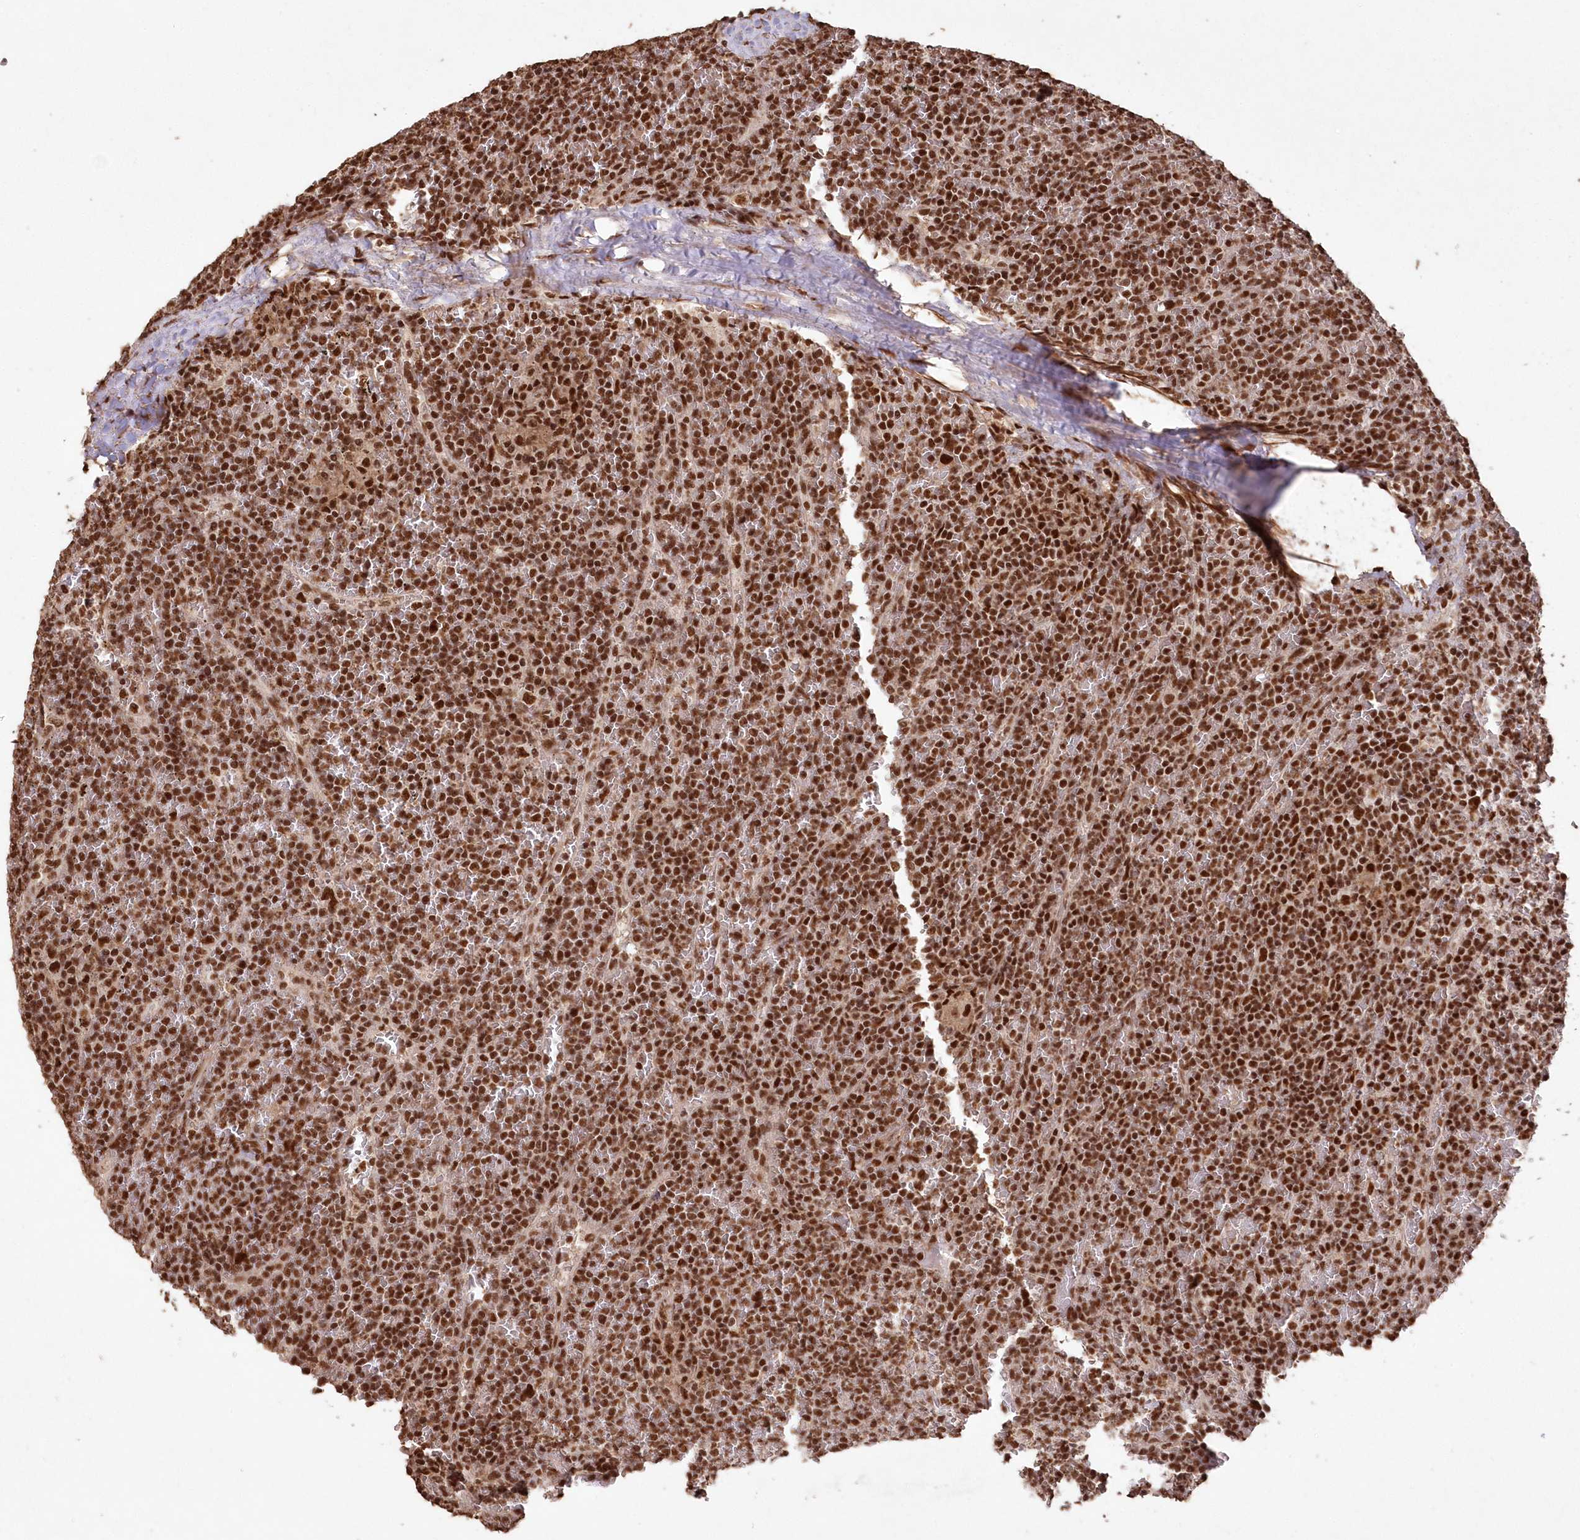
{"staining": {"intensity": "strong", "quantity": ">75%", "location": "nuclear"}, "tissue": "lymphoma", "cell_type": "Tumor cells", "image_type": "cancer", "snomed": [{"axis": "morphology", "description": "Malignant lymphoma, non-Hodgkin's type, Low grade"}, {"axis": "topography", "description": "Spleen"}], "caption": "Immunohistochemical staining of low-grade malignant lymphoma, non-Hodgkin's type exhibits high levels of strong nuclear expression in approximately >75% of tumor cells.", "gene": "PDS5A", "patient": {"sex": "female", "age": 19}}